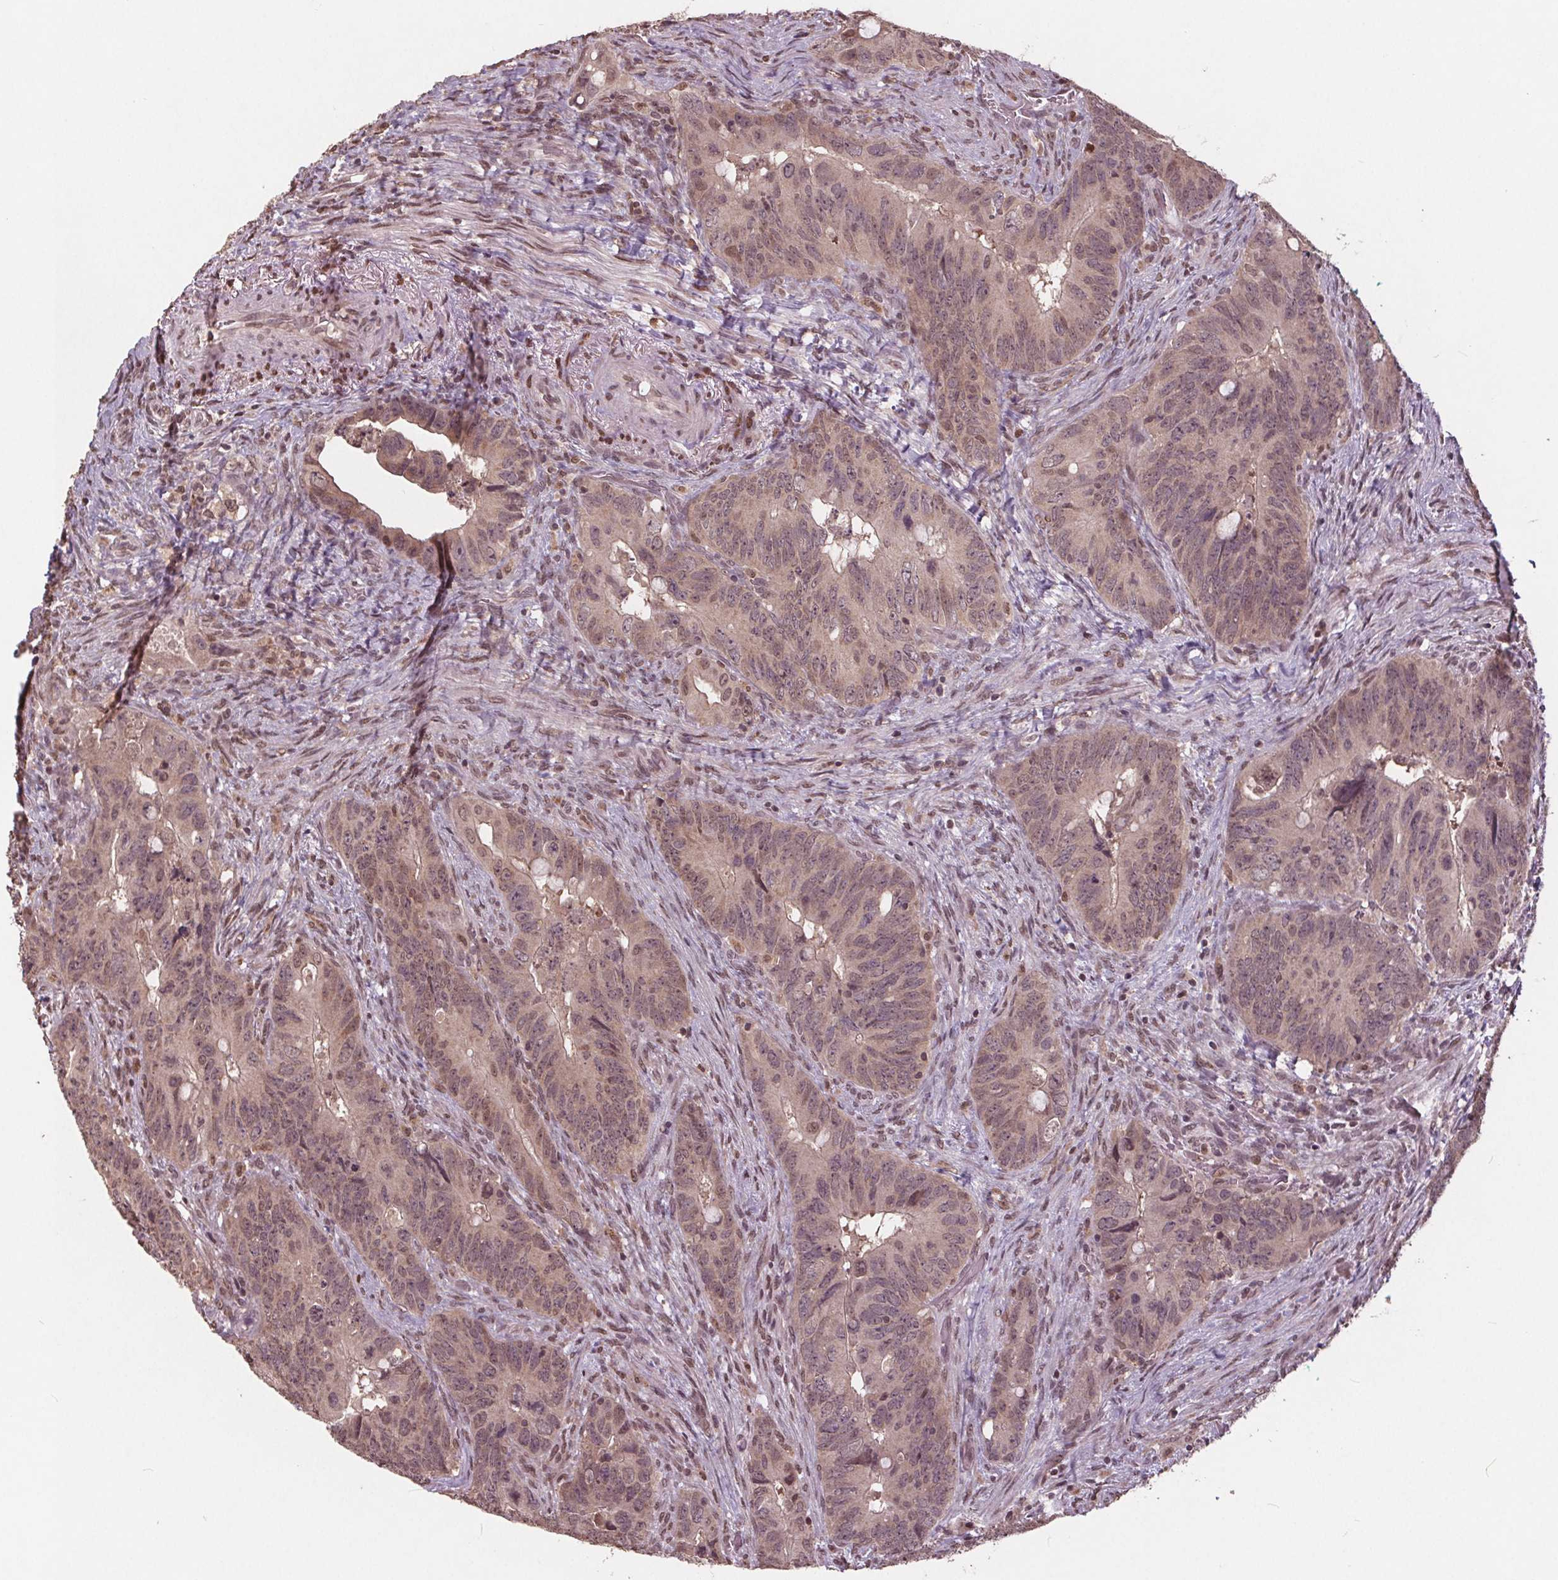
{"staining": {"intensity": "weak", "quantity": ">75%", "location": "cytoplasmic/membranous,nuclear"}, "tissue": "colorectal cancer", "cell_type": "Tumor cells", "image_type": "cancer", "snomed": [{"axis": "morphology", "description": "Adenocarcinoma, NOS"}, {"axis": "topography", "description": "Rectum"}], "caption": "Human adenocarcinoma (colorectal) stained for a protein (brown) exhibits weak cytoplasmic/membranous and nuclear positive expression in approximately >75% of tumor cells.", "gene": "HIF1AN", "patient": {"sex": "male", "age": 78}}